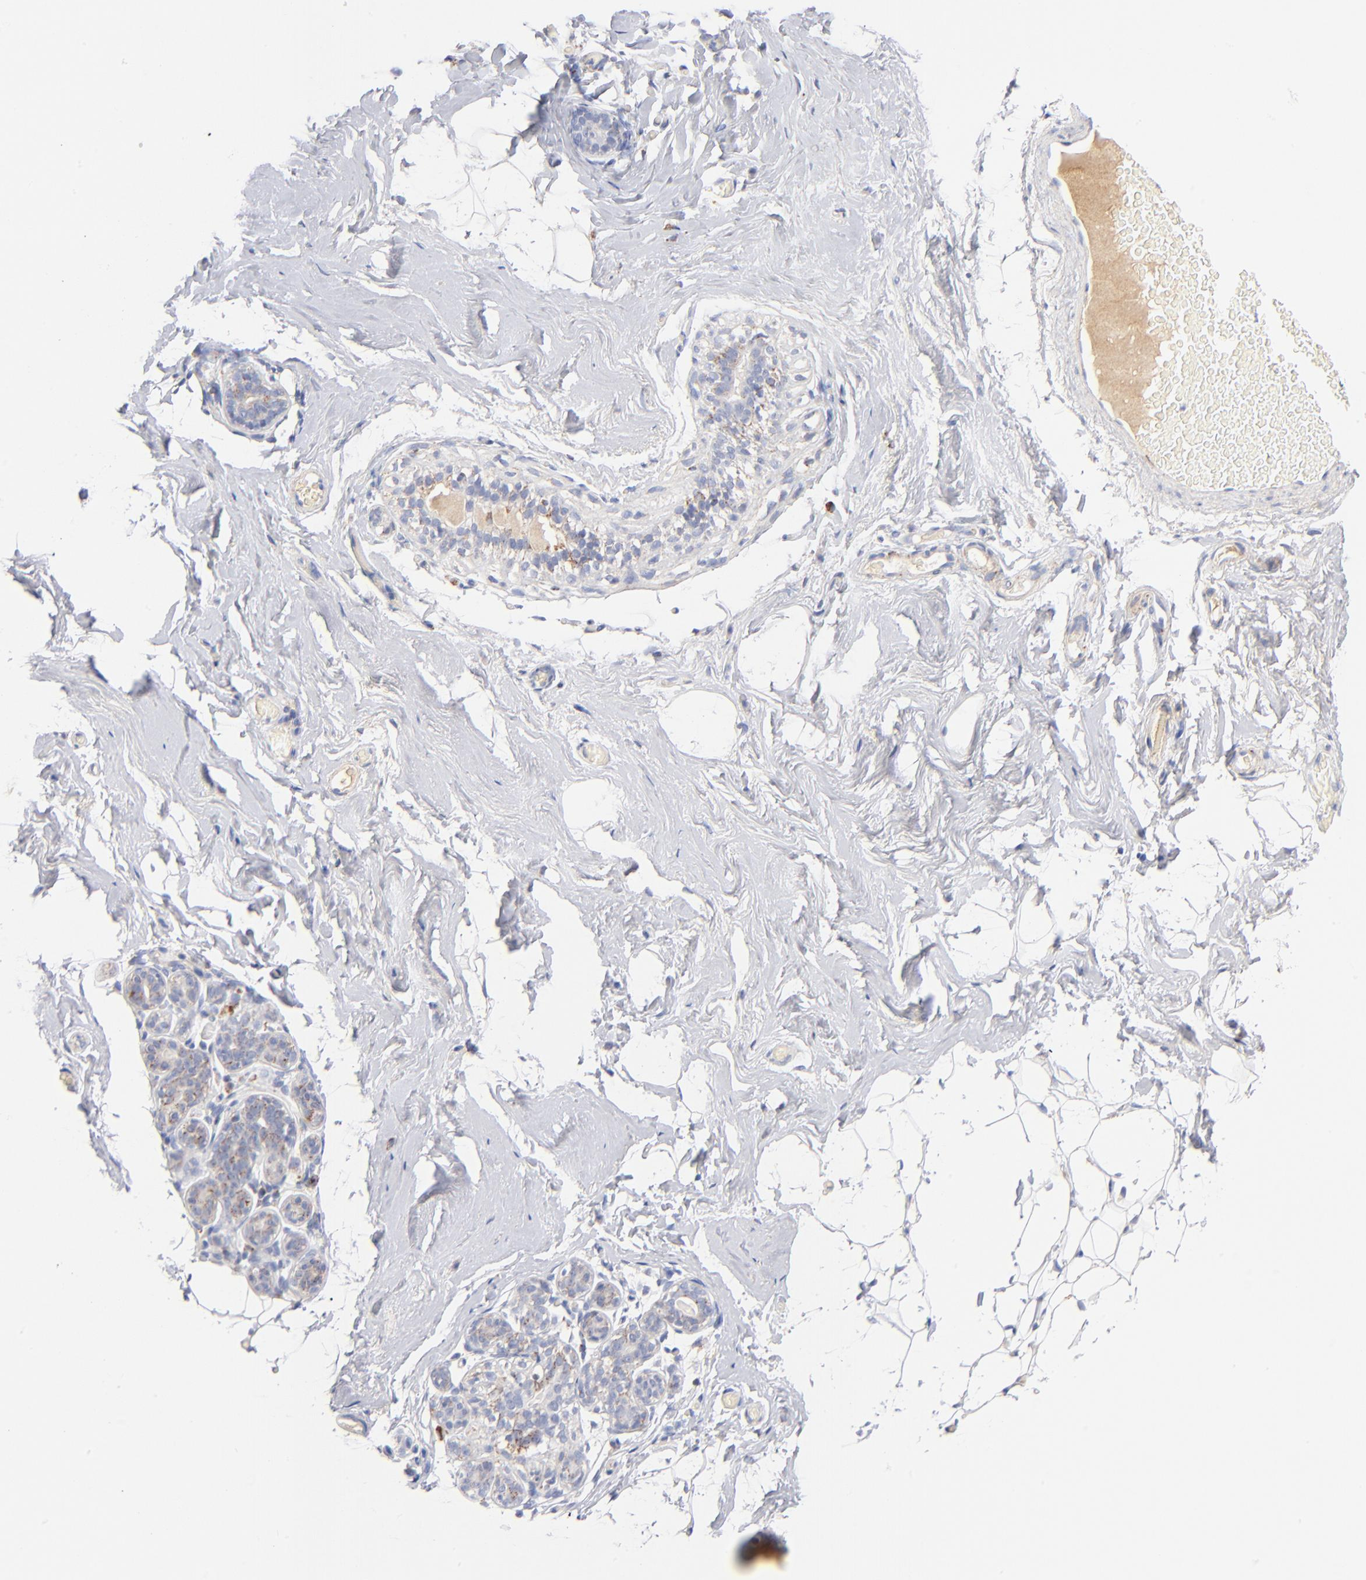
{"staining": {"intensity": "negative", "quantity": "none", "location": "none"}, "tissue": "breast", "cell_type": "Adipocytes", "image_type": "normal", "snomed": [{"axis": "morphology", "description": "Normal tissue, NOS"}, {"axis": "topography", "description": "Breast"}, {"axis": "topography", "description": "Soft tissue"}], "caption": "An IHC histopathology image of unremarkable breast is shown. There is no staining in adipocytes of breast. (DAB immunohistochemistry (IHC), high magnification).", "gene": "DLAT", "patient": {"sex": "female", "age": 75}}